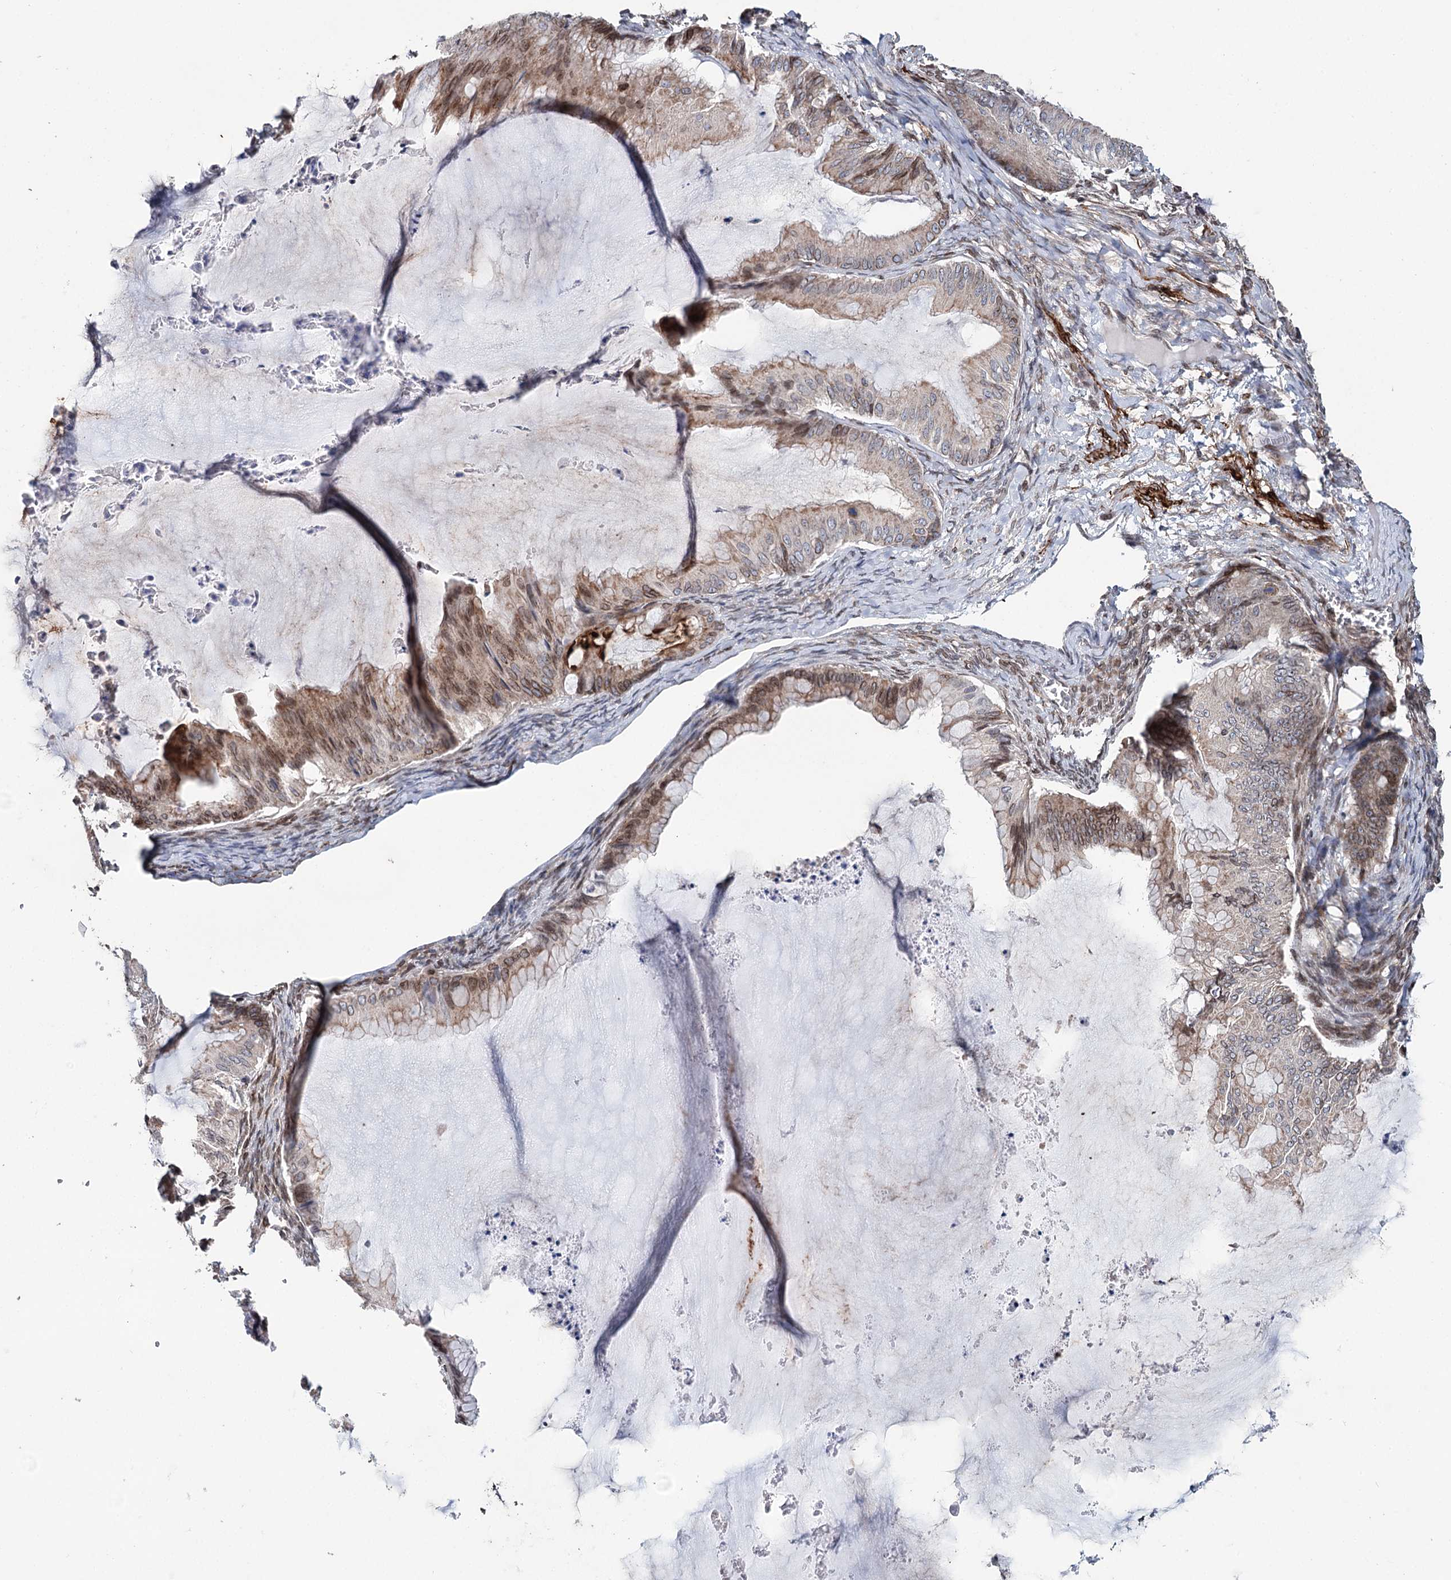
{"staining": {"intensity": "moderate", "quantity": "25%-75%", "location": "cytoplasmic/membranous,nuclear"}, "tissue": "ovarian cancer", "cell_type": "Tumor cells", "image_type": "cancer", "snomed": [{"axis": "morphology", "description": "Cystadenocarcinoma, mucinous, NOS"}, {"axis": "topography", "description": "Ovary"}], "caption": "A brown stain highlights moderate cytoplasmic/membranous and nuclear expression of a protein in mucinous cystadenocarcinoma (ovarian) tumor cells.", "gene": "CFAP46", "patient": {"sex": "female", "age": 71}}